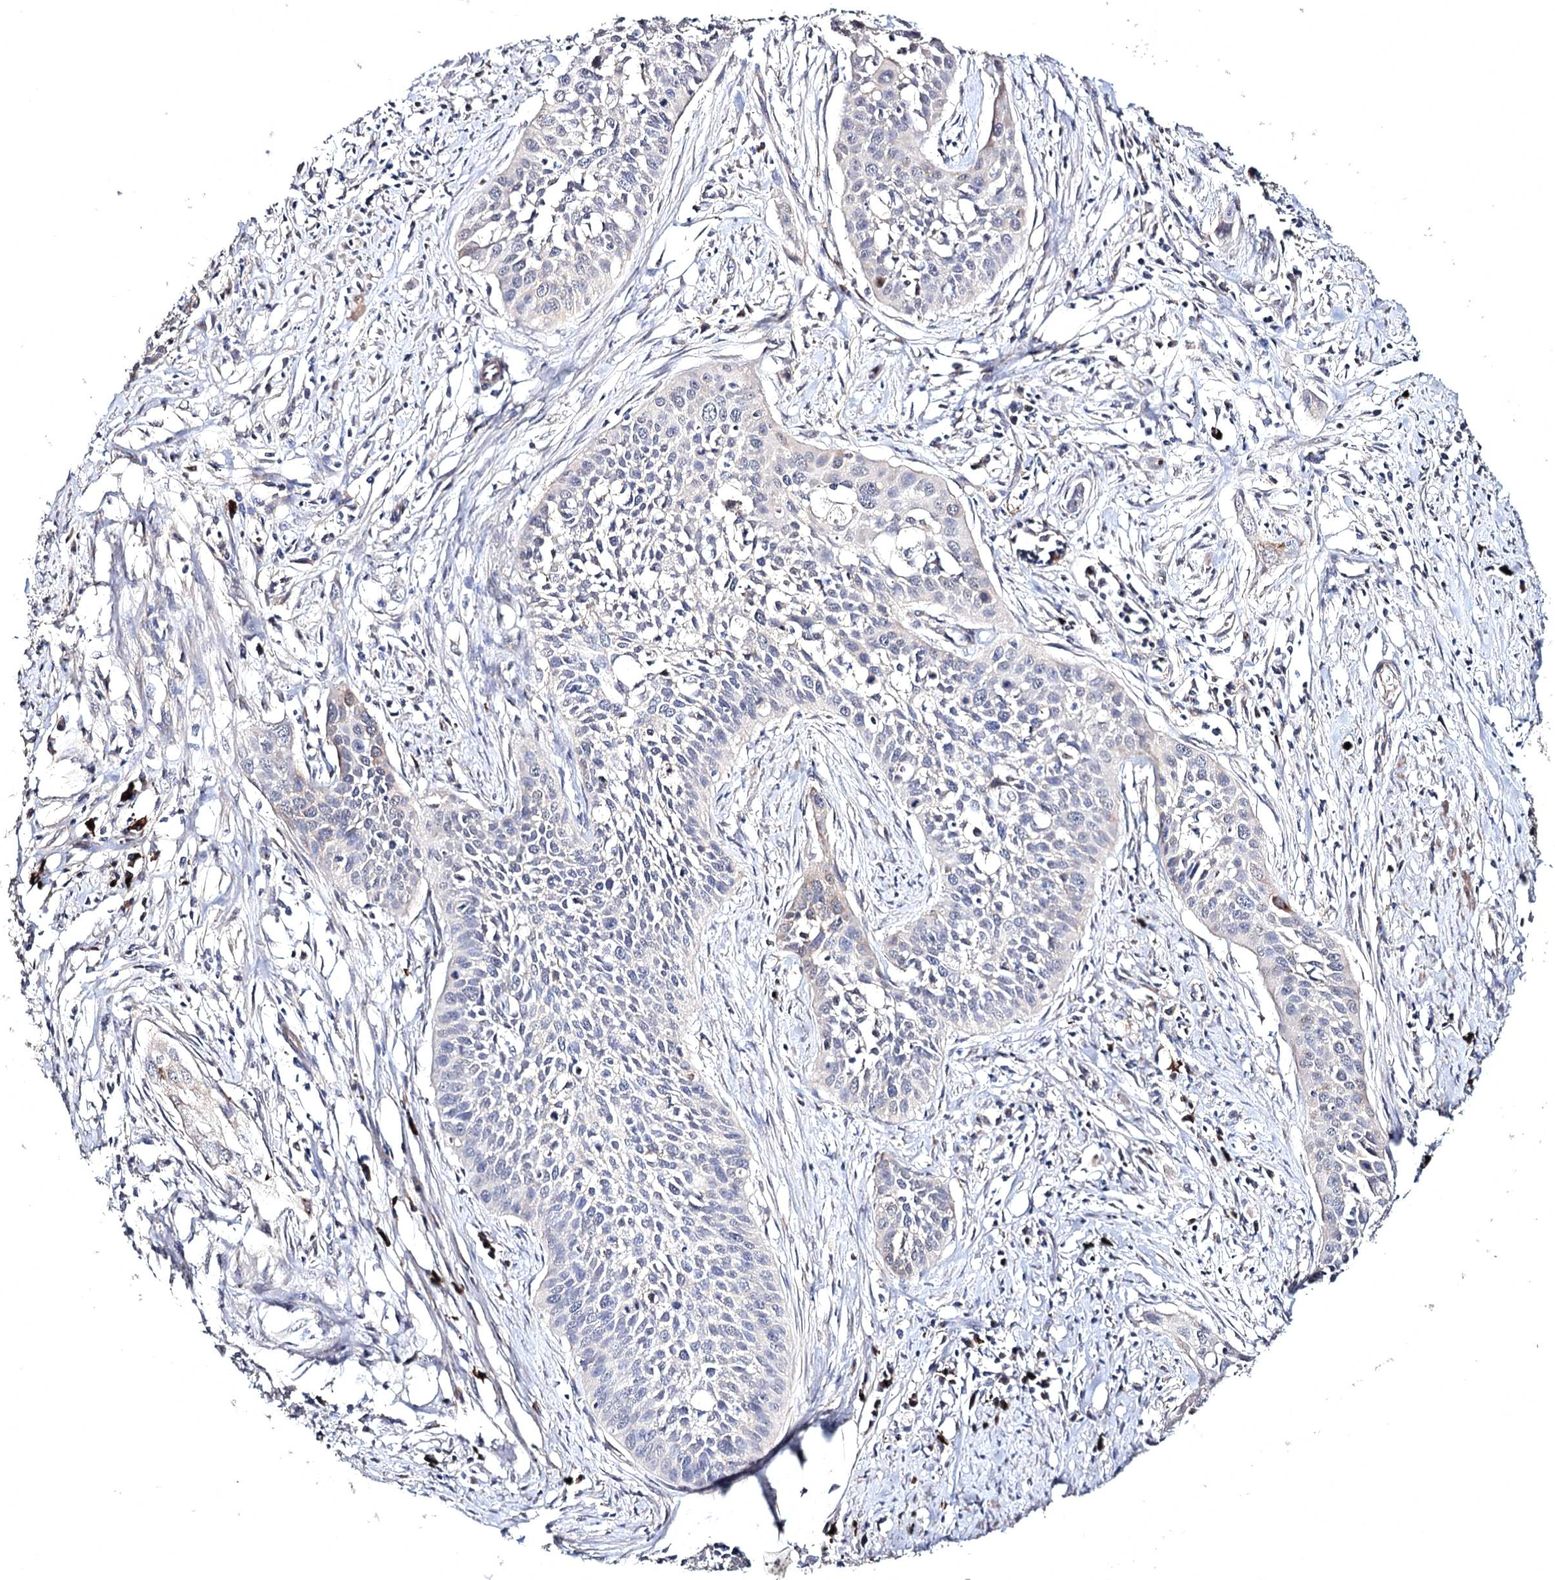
{"staining": {"intensity": "negative", "quantity": "none", "location": "none"}, "tissue": "cervical cancer", "cell_type": "Tumor cells", "image_type": "cancer", "snomed": [{"axis": "morphology", "description": "Squamous cell carcinoma, NOS"}, {"axis": "topography", "description": "Cervix"}], "caption": "Immunohistochemistry (IHC) micrograph of cervical cancer stained for a protein (brown), which demonstrates no expression in tumor cells.", "gene": "SEMA4G", "patient": {"sex": "female", "age": 34}}